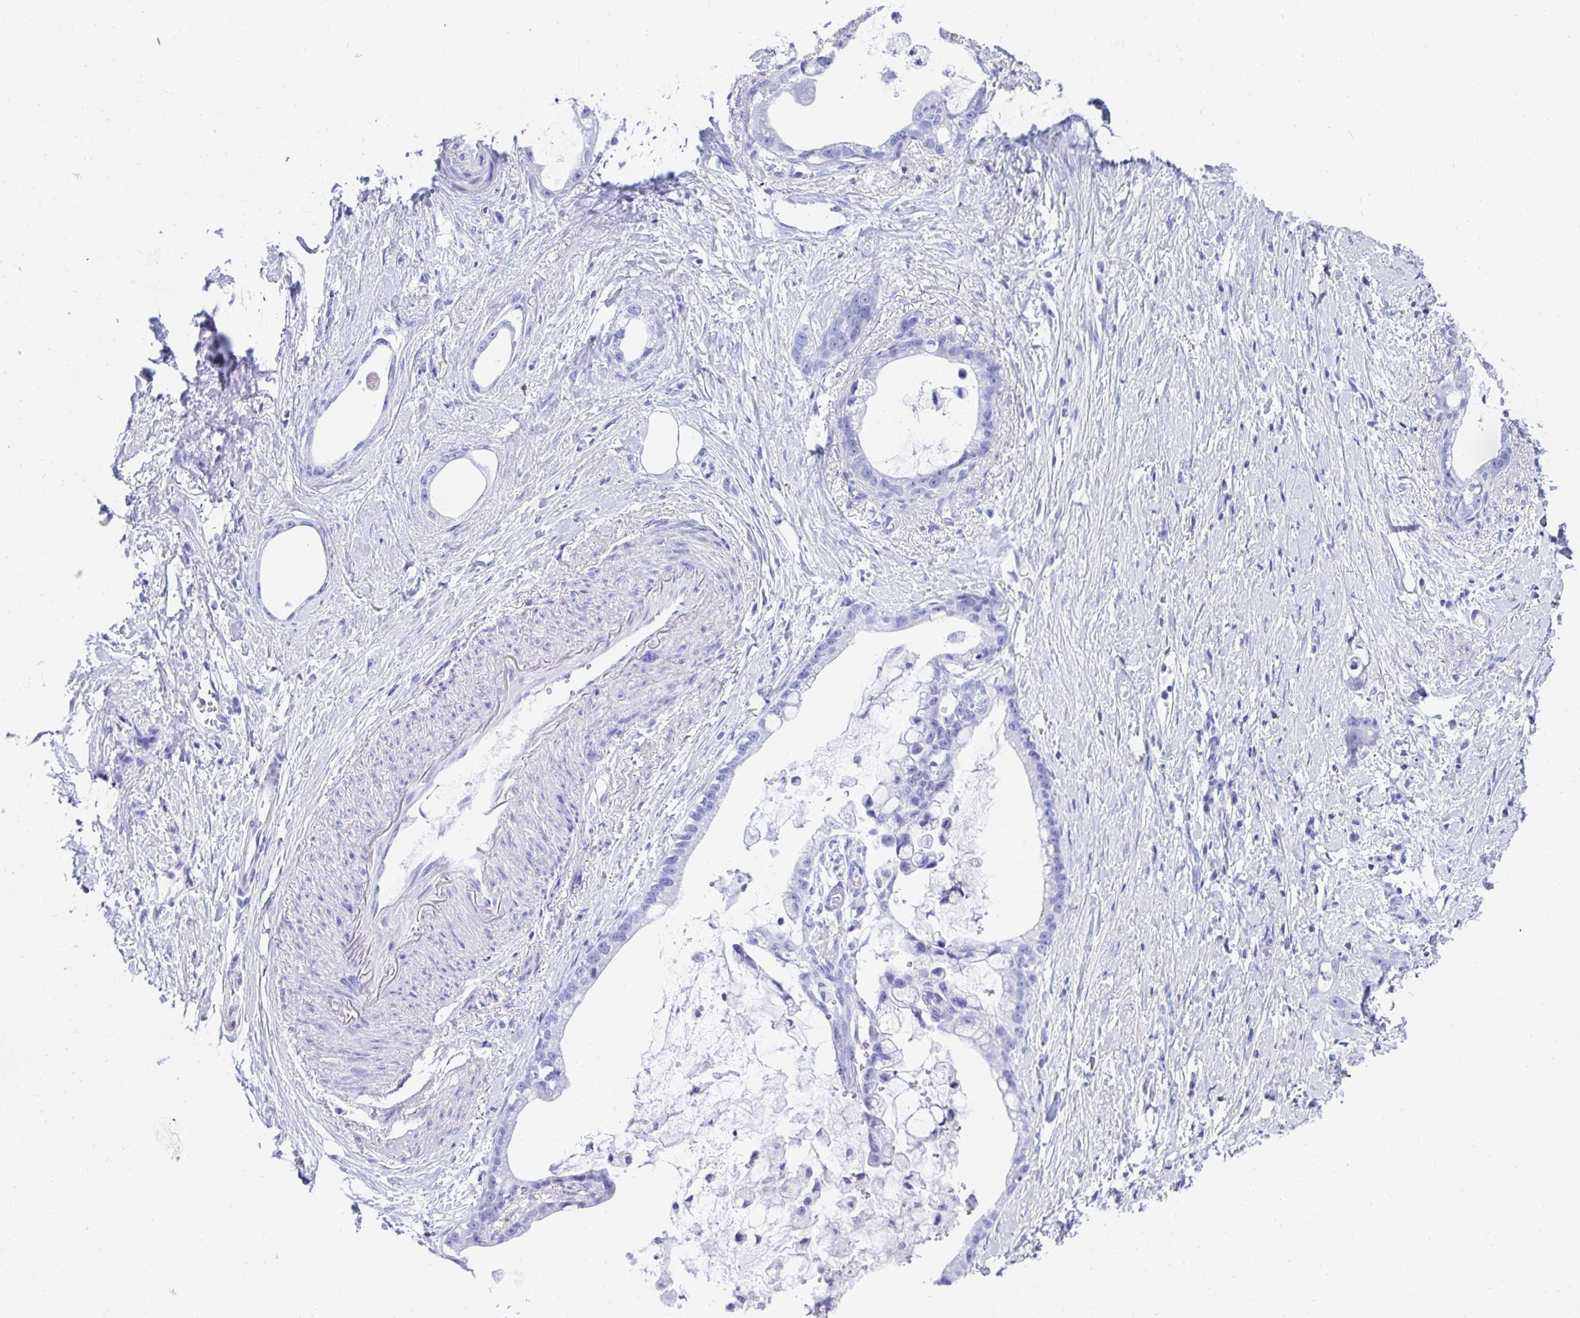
{"staining": {"intensity": "negative", "quantity": "none", "location": "none"}, "tissue": "stomach cancer", "cell_type": "Tumor cells", "image_type": "cancer", "snomed": [{"axis": "morphology", "description": "Adenocarcinoma, NOS"}, {"axis": "topography", "description": "Stomach"}], "caption": "Immunohistochemistry histopathology image of neoplastic tissue: human stomach adenocarcinoma stained with DAB demonstrates no significant protein positivity in tumor cells.", "gene": "CD7", "patient": {"sex": "male", "age": 55}}